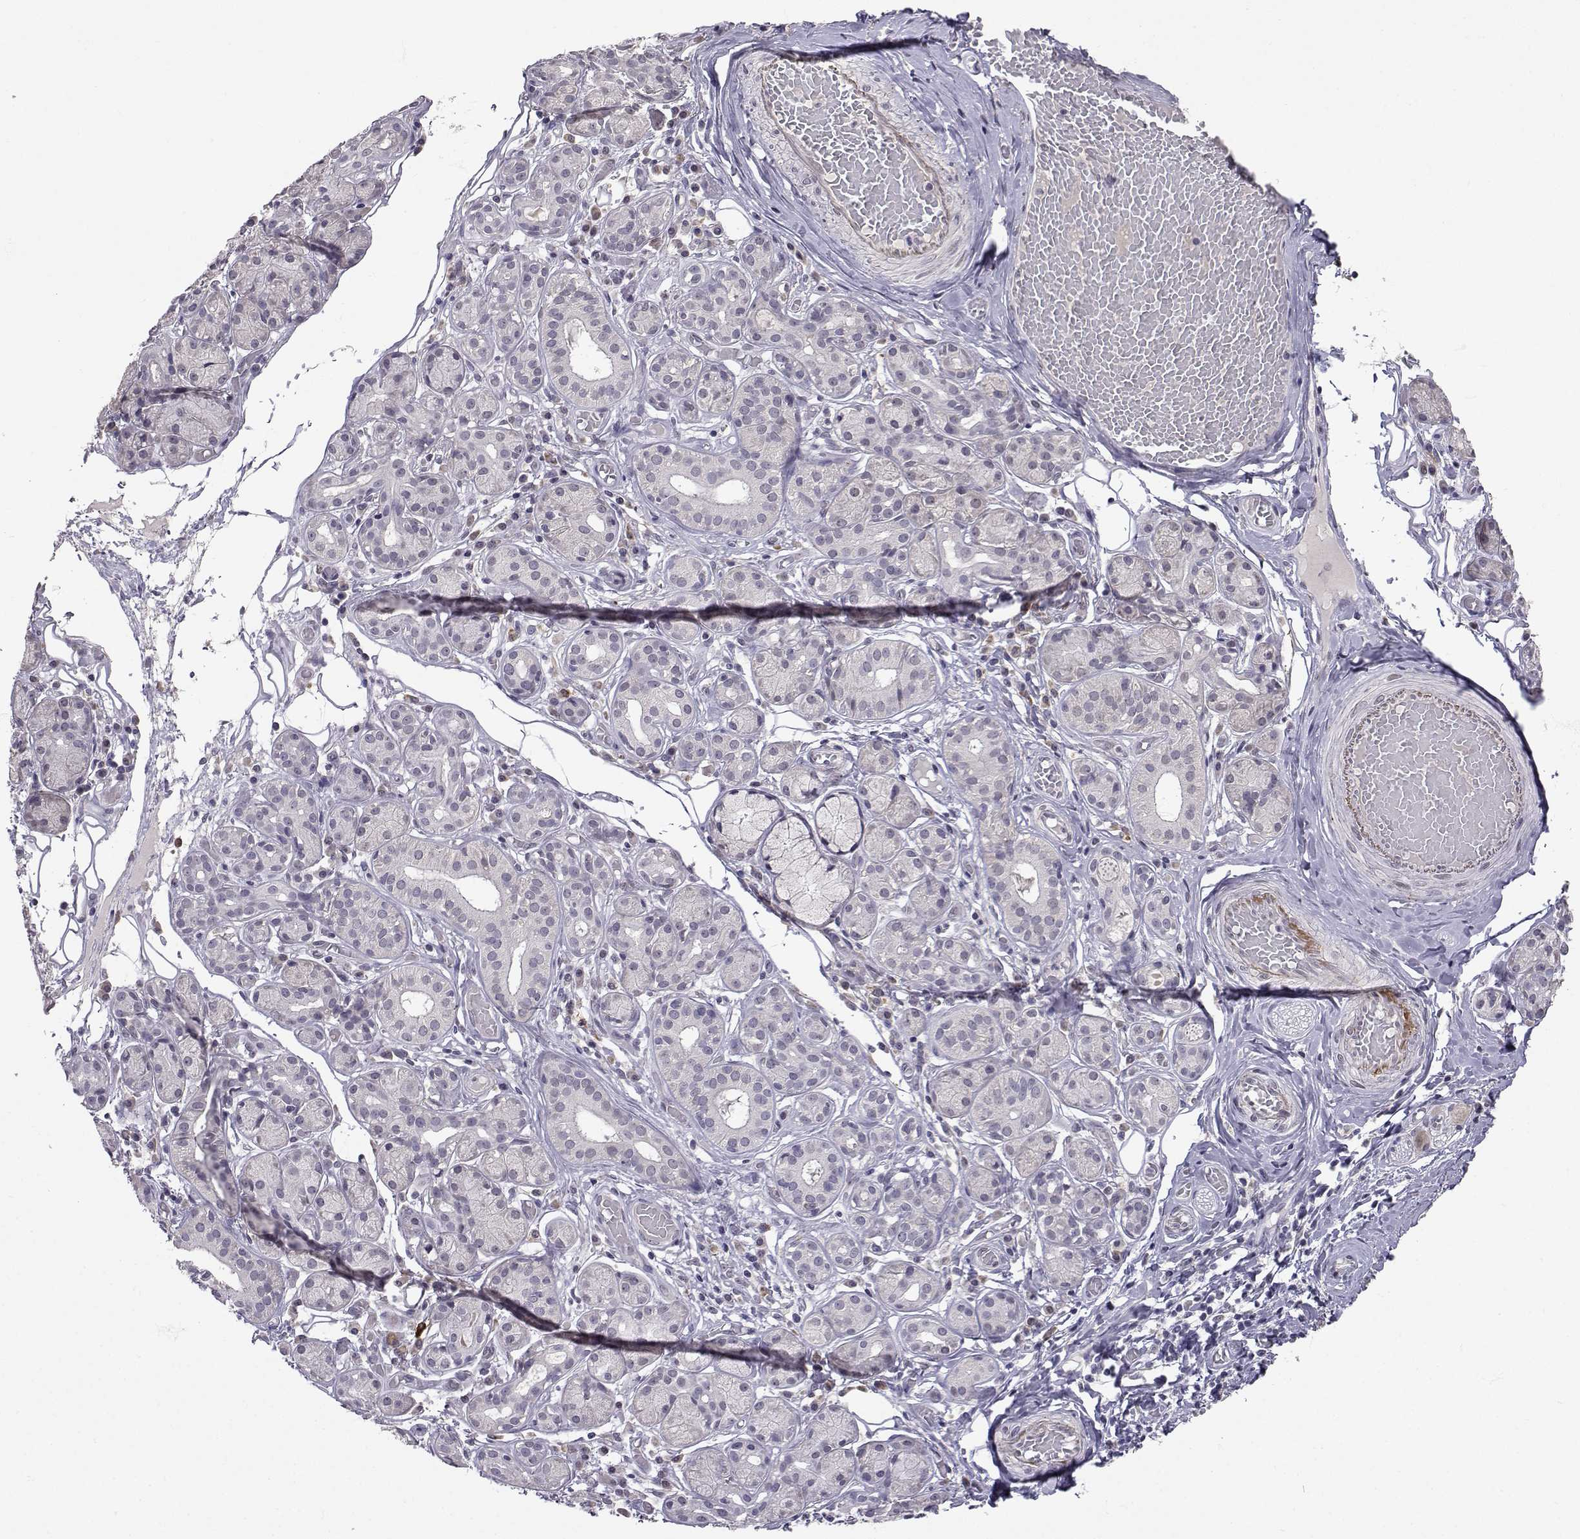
{"staining": {"intensity": "negative", "quantity": "none", "location": "none"}, "tissue": "salivary gland", "cell_type": "Glandular cells", "image_type": "normal", "snomed": [{"axis": "morphology", "description": "Normal tissue, NOS"}, {"axis": "topography", "description": "Salivary gland"}, {"axis": "topography", "description": "Peripheral nerve tissue"}], "caption": "Salivary gland was stained to show a protein in brown. There is no significant staining in glandular cells. (DAB (3,3'-diaminobenzidine) immunohistochemistry visualized using brightfield microscopy, high magnification).", "gene": "SLC6A3", "patient": {"sex": "male", "age": 71}}